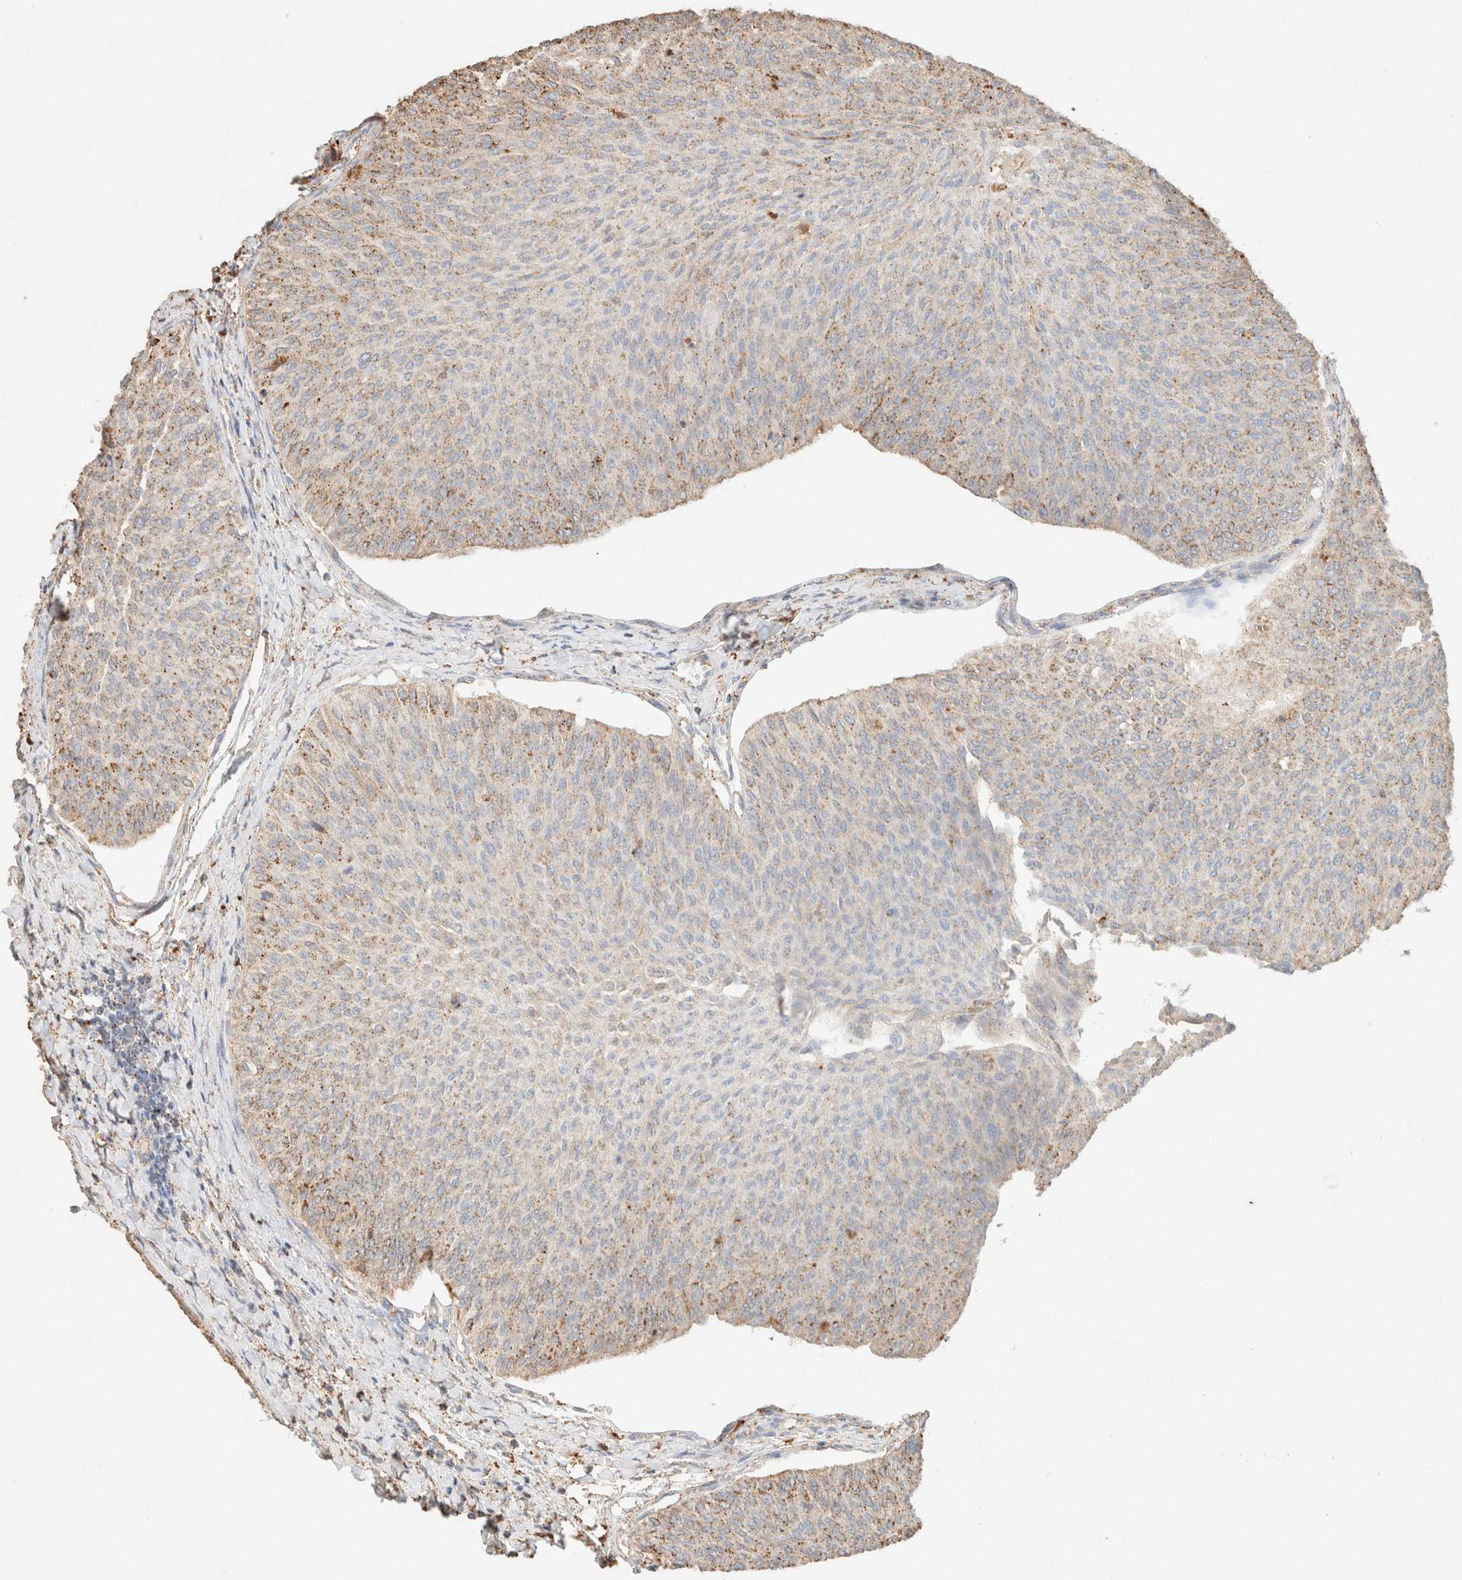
{"staining": {"intensity": "weak", "quantity": ">75%", "location": "cytoplasmic/membranous"}, "tissue": "urothelial cancer", "cell_type": "Tumor cells", "image_type": "cancer", "snomed": [{"axis": "morphology", "description": "Urothelial carcinoma, Low grade"}, {"axis": "topography", "description": "Urinary bladder"}], "caption": "High-magnification brightfield microscopy of urothelial cancer stained with DAB (3,3'-diaminobenzidine) (brown) and counterstained with hematoxylin (blue). tumor cells exhibit weak cytoplasmic/membranous positivity is identified in approximately>75% of cells.", "gene": "CTSC", "patient": {"sex": "male", "age": 78}}